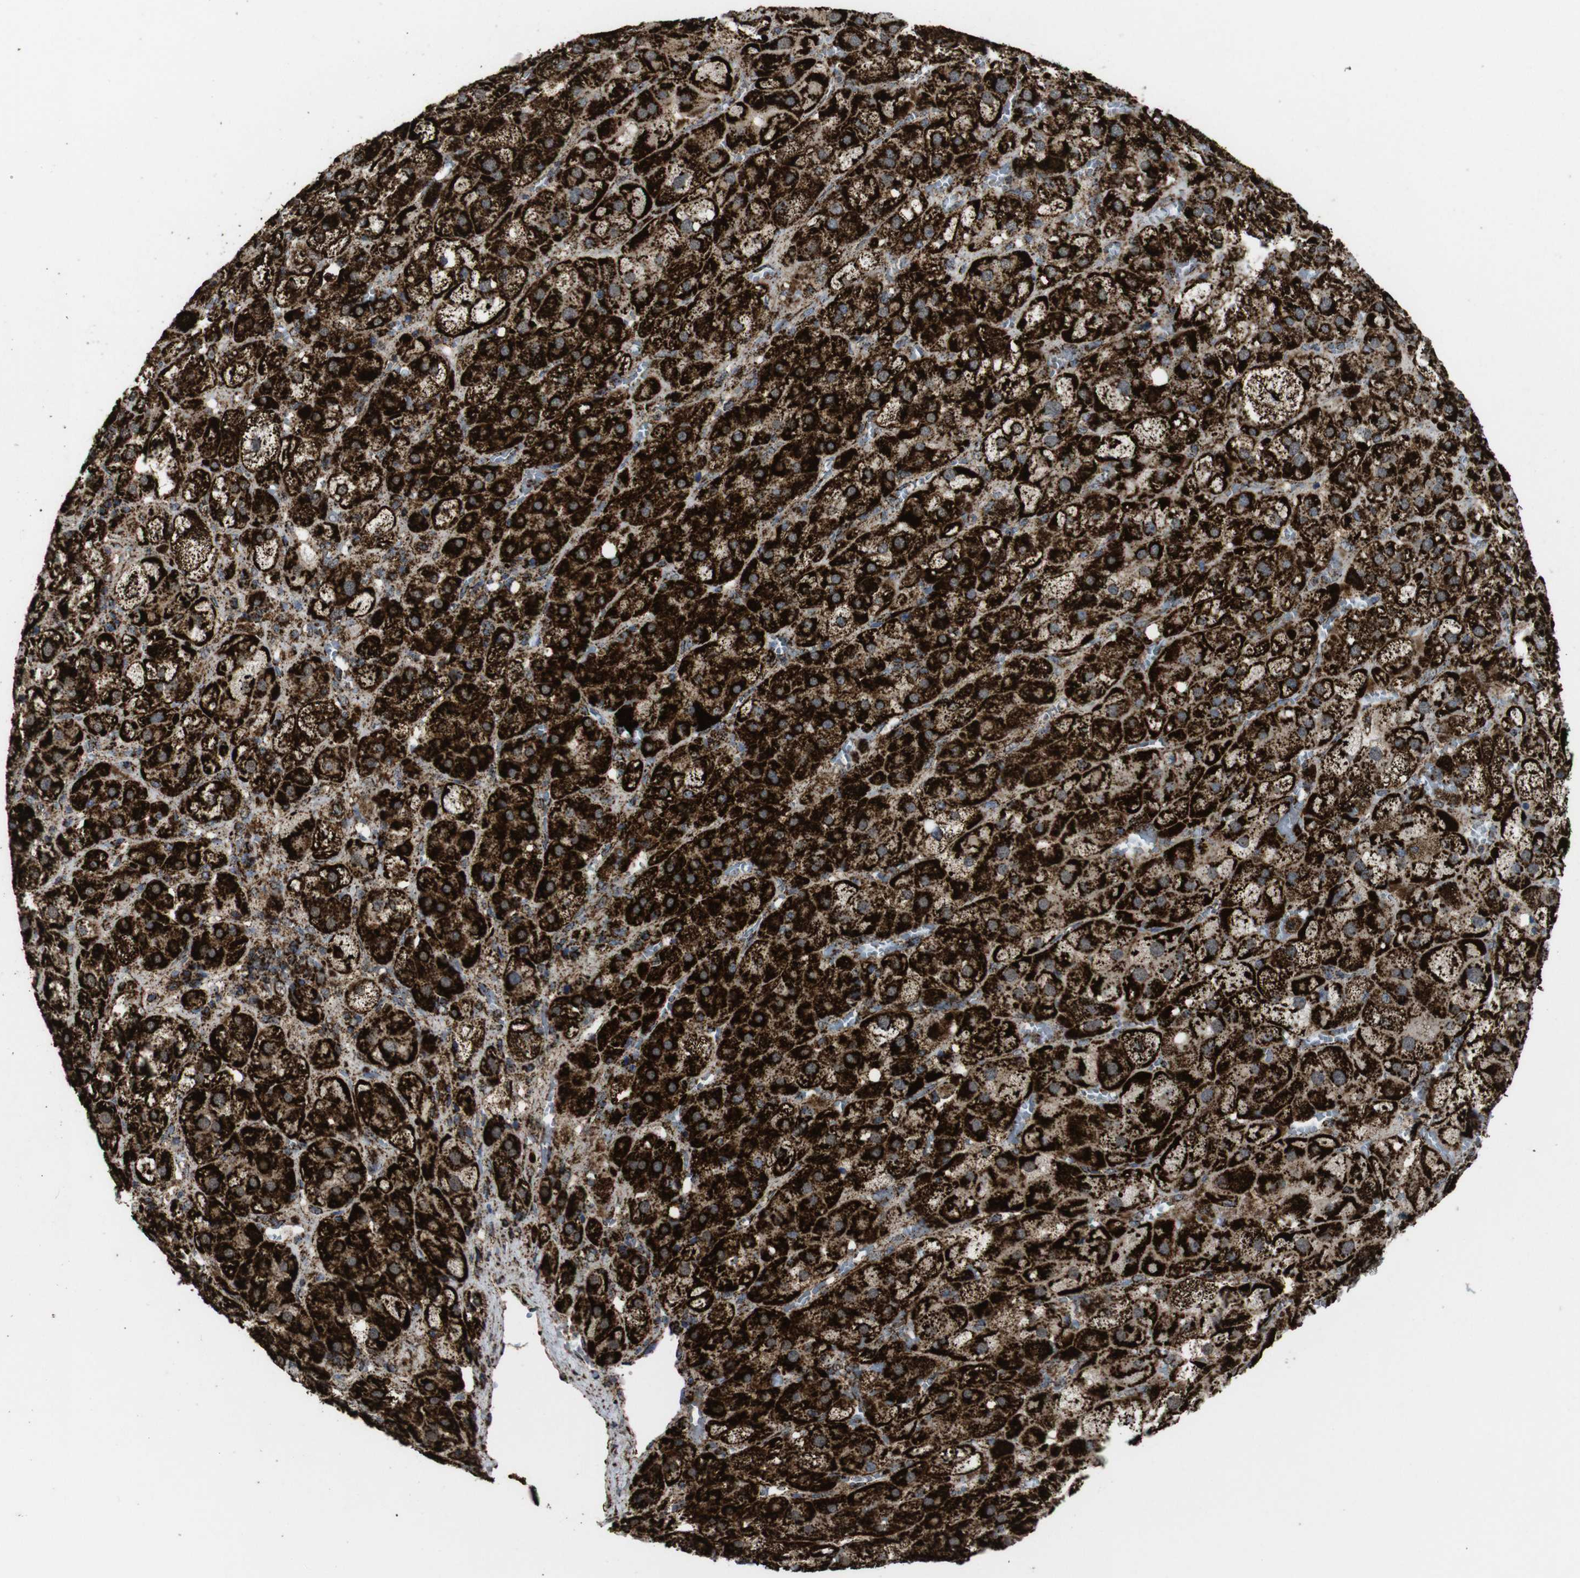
{"staining": {"intensity": "strong", "quantity": ">75%", "location": "cytoplasmic/membranous"}, "tissue": "adrenal gland", "cell_type": "Glandular cells", "image_type": "normal", "snomed": [{"axis": "morphology", "description": "Normal tissue, NOS"}, {"axis": "topography", "description": "Adrenal gland"}], "caption": "IHC image of unremarkable human adrenal gland stained for a protein (brown), which displays high levels of strong cytoplasmic/membranous positivity in about >75% of glandular cells.", "gene": "ATP5F1A", "patient": {"sex": "female", "age": 47}}